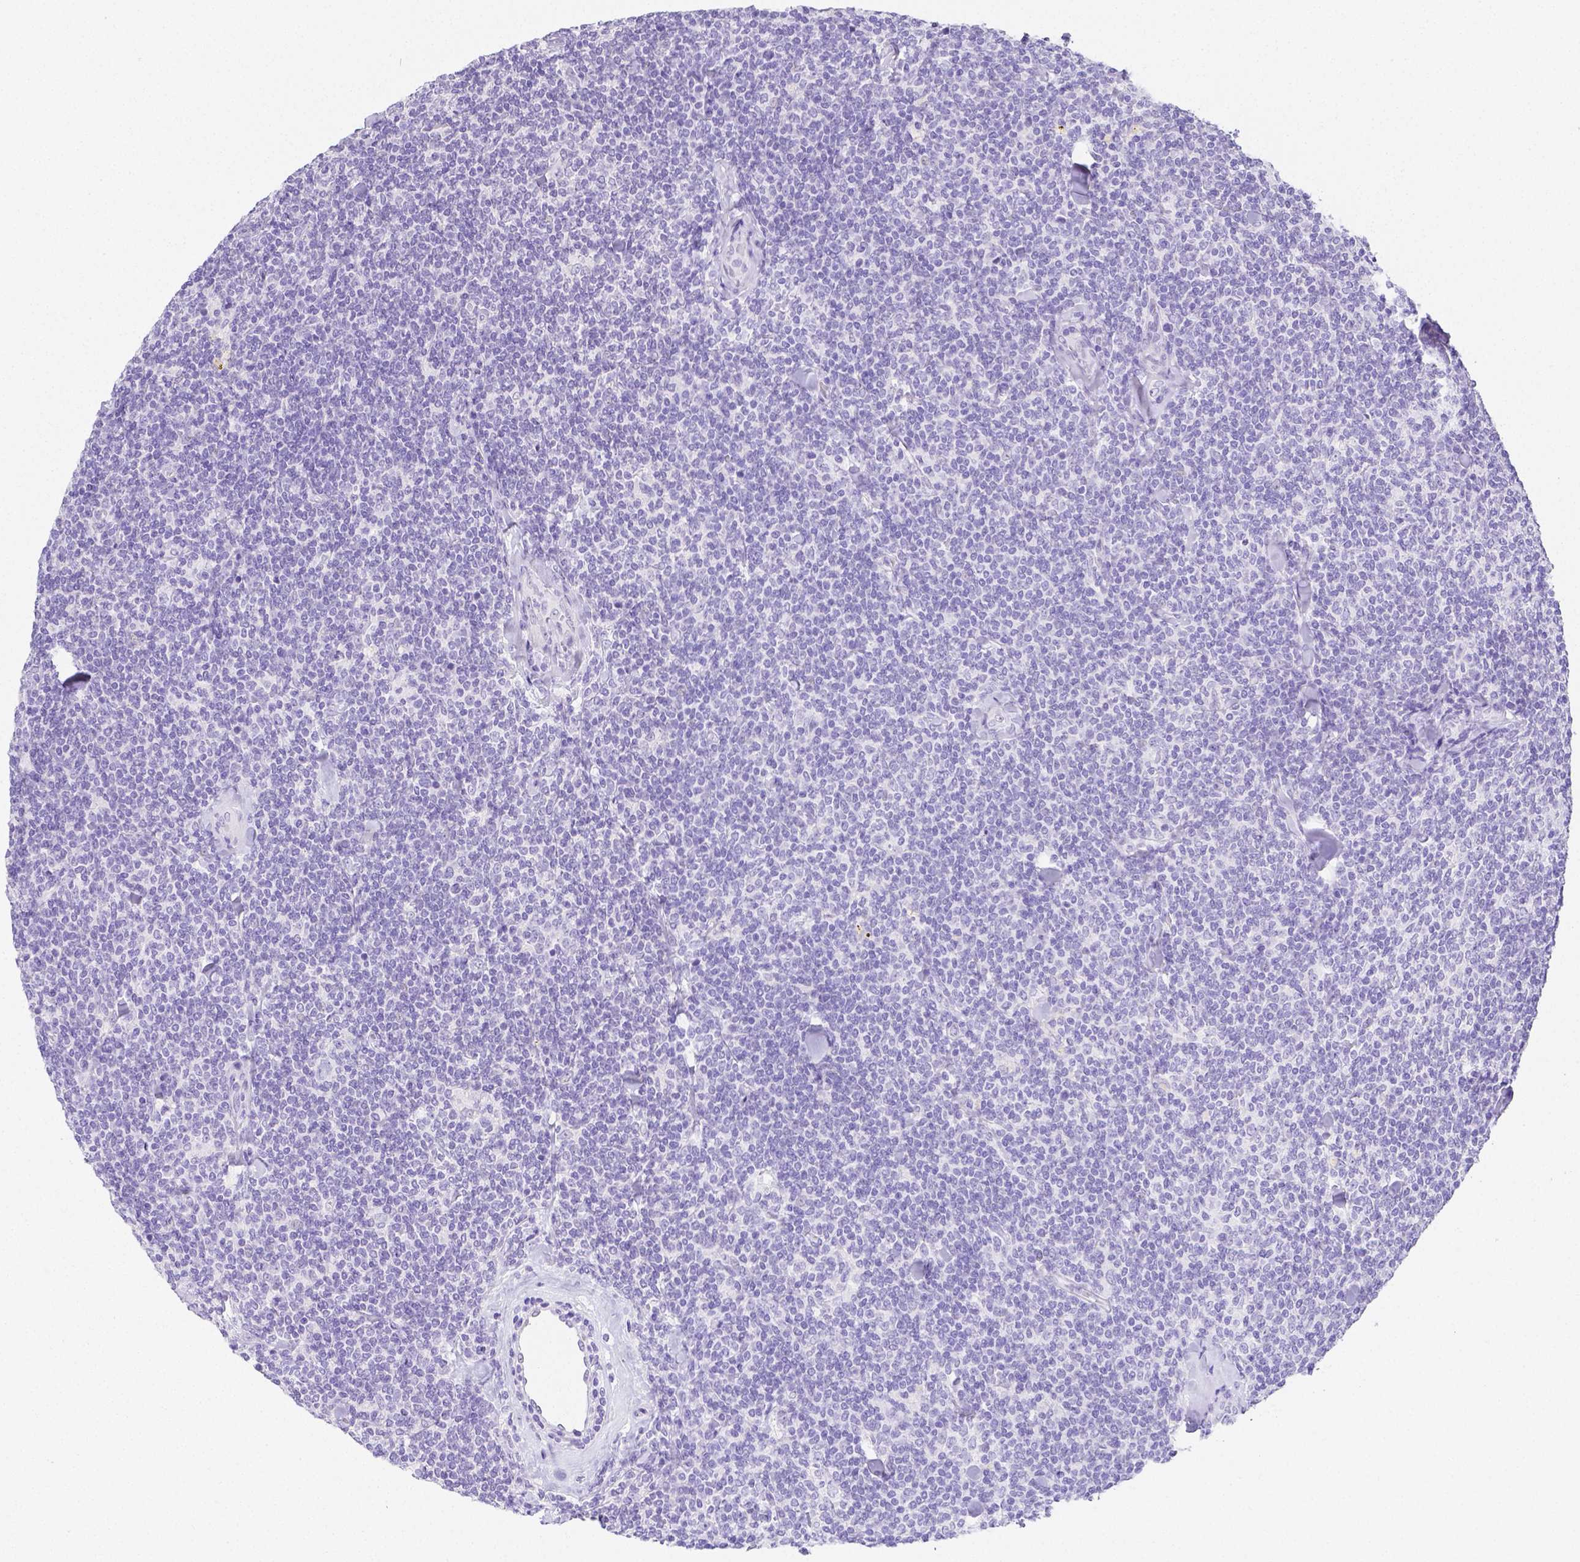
{"staining": {"intensity": "negative", "quantity": "none", "location": "none"}, "tissue": "lymphoma", "cell_type": "Tumor cells", "image_type": "cancer", "snomed": [{"axis": "morphology", "description": "Malignant lymphoma, non-Hodgkin's type, Low grade"}, {"axis": "topography", "description": "Lymph node"}], "caption": "Immunohistochemistry (IHC) of human malignant lymphoma, non-Hodgkin's type (low-grade) displays no positivity in tumor cells.", "gene": "ARHGAP36", "patient": {"sex": "female", "age": 56}}